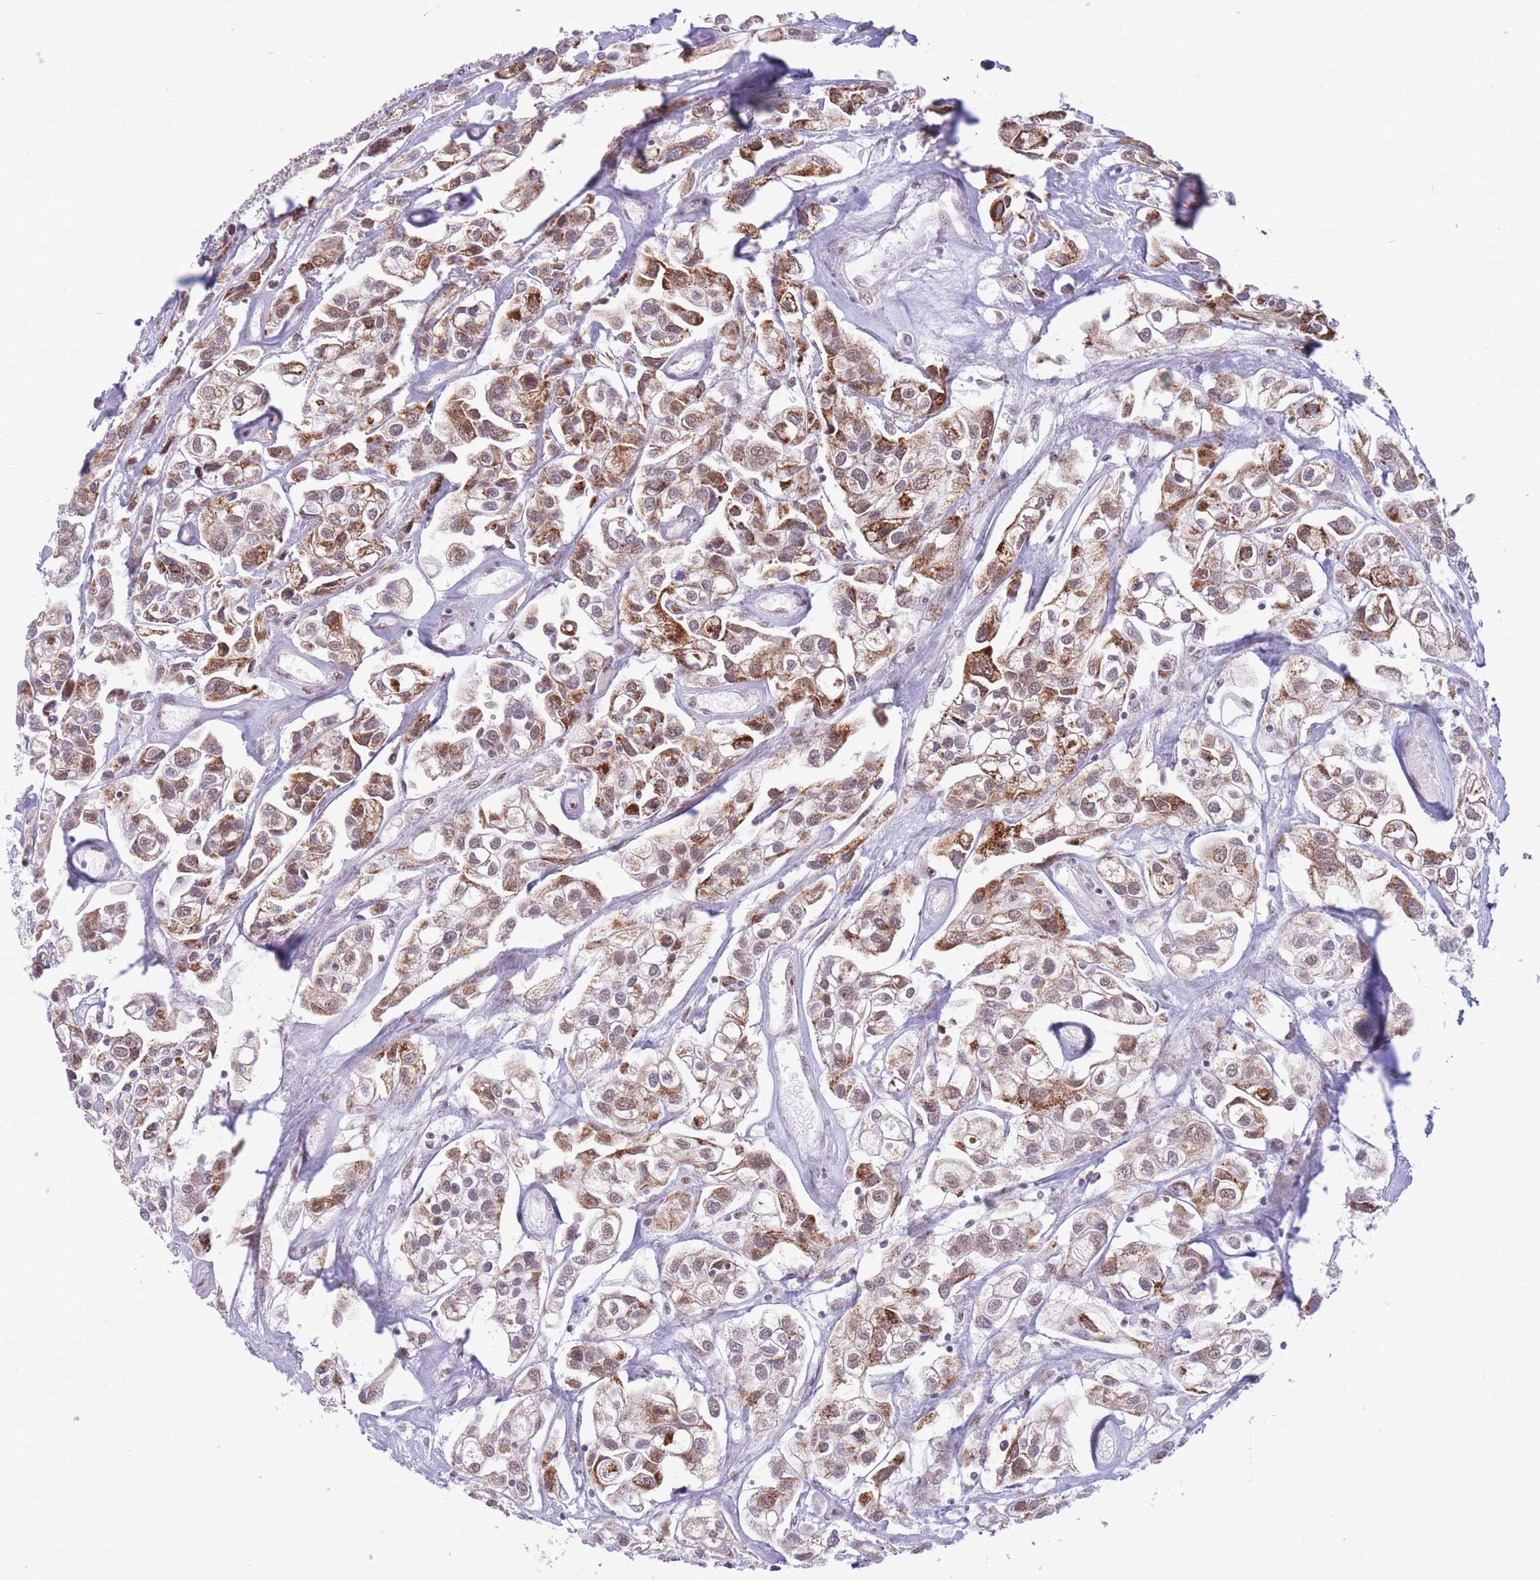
{"staining": {"intensity": "moderate", "quantity": ">75%", "location": "cytoplasmic/membranous,nuclear"}, "tissue": "urothelial cancer", "cell_type": "Tumor cells", "image_type": "cancer", "snomed": [{"axis": "morphology", "description": "Urothelial carcinoma, High grade"}, {"axis": "topography", "description": "Urinary bladder"}], "caption": "Moderate cytoplasmic/membranous and nuclear staining for a protein is present in about >75% of tumor cells of high-grade urothelial carcinoma using immunohistochemistry.", "gene": "CYP2B6", "patient": {"sex": "male", "age": 67}}